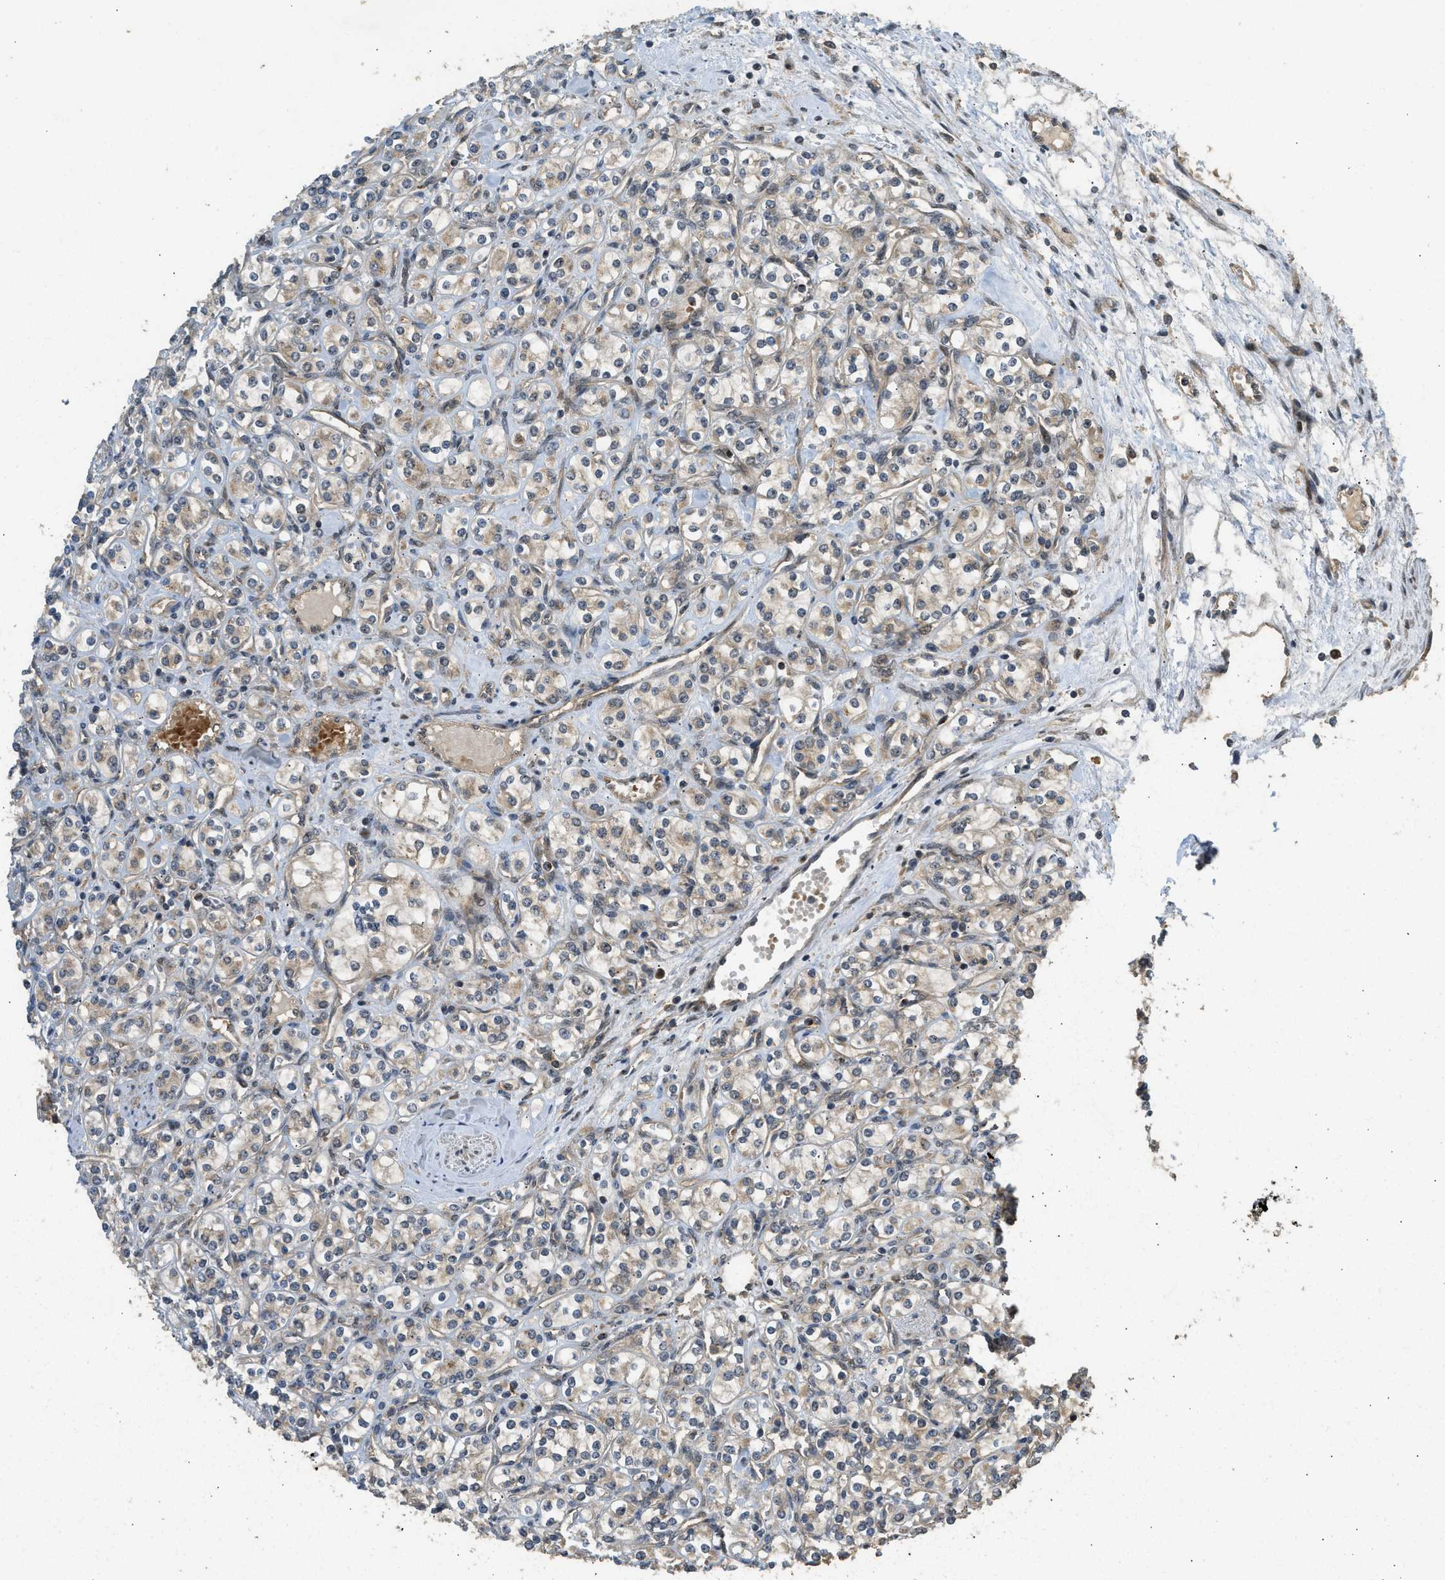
{"staining": {"intensity": "weak", "quantity": ">75%", "location": "cytoplasmic/membranous"}, "tissue": "renal cancer", "cell_type": "Tumor cells", "image_type": "cancer", "snomed": [{"axis": "morphology", "description": "Adenocarcinoma, NOS"}, {"axis": "topography", "description": "Kidney"}], "caption": "This micrograph displays IHC staining of renal cancer (adenocarcinoma), with low weak cytoplasmic/membranous positivity in approximately >75% of tumor cells.", "gene": "GET1", "patient": {"sex": "male", "age": 77}}